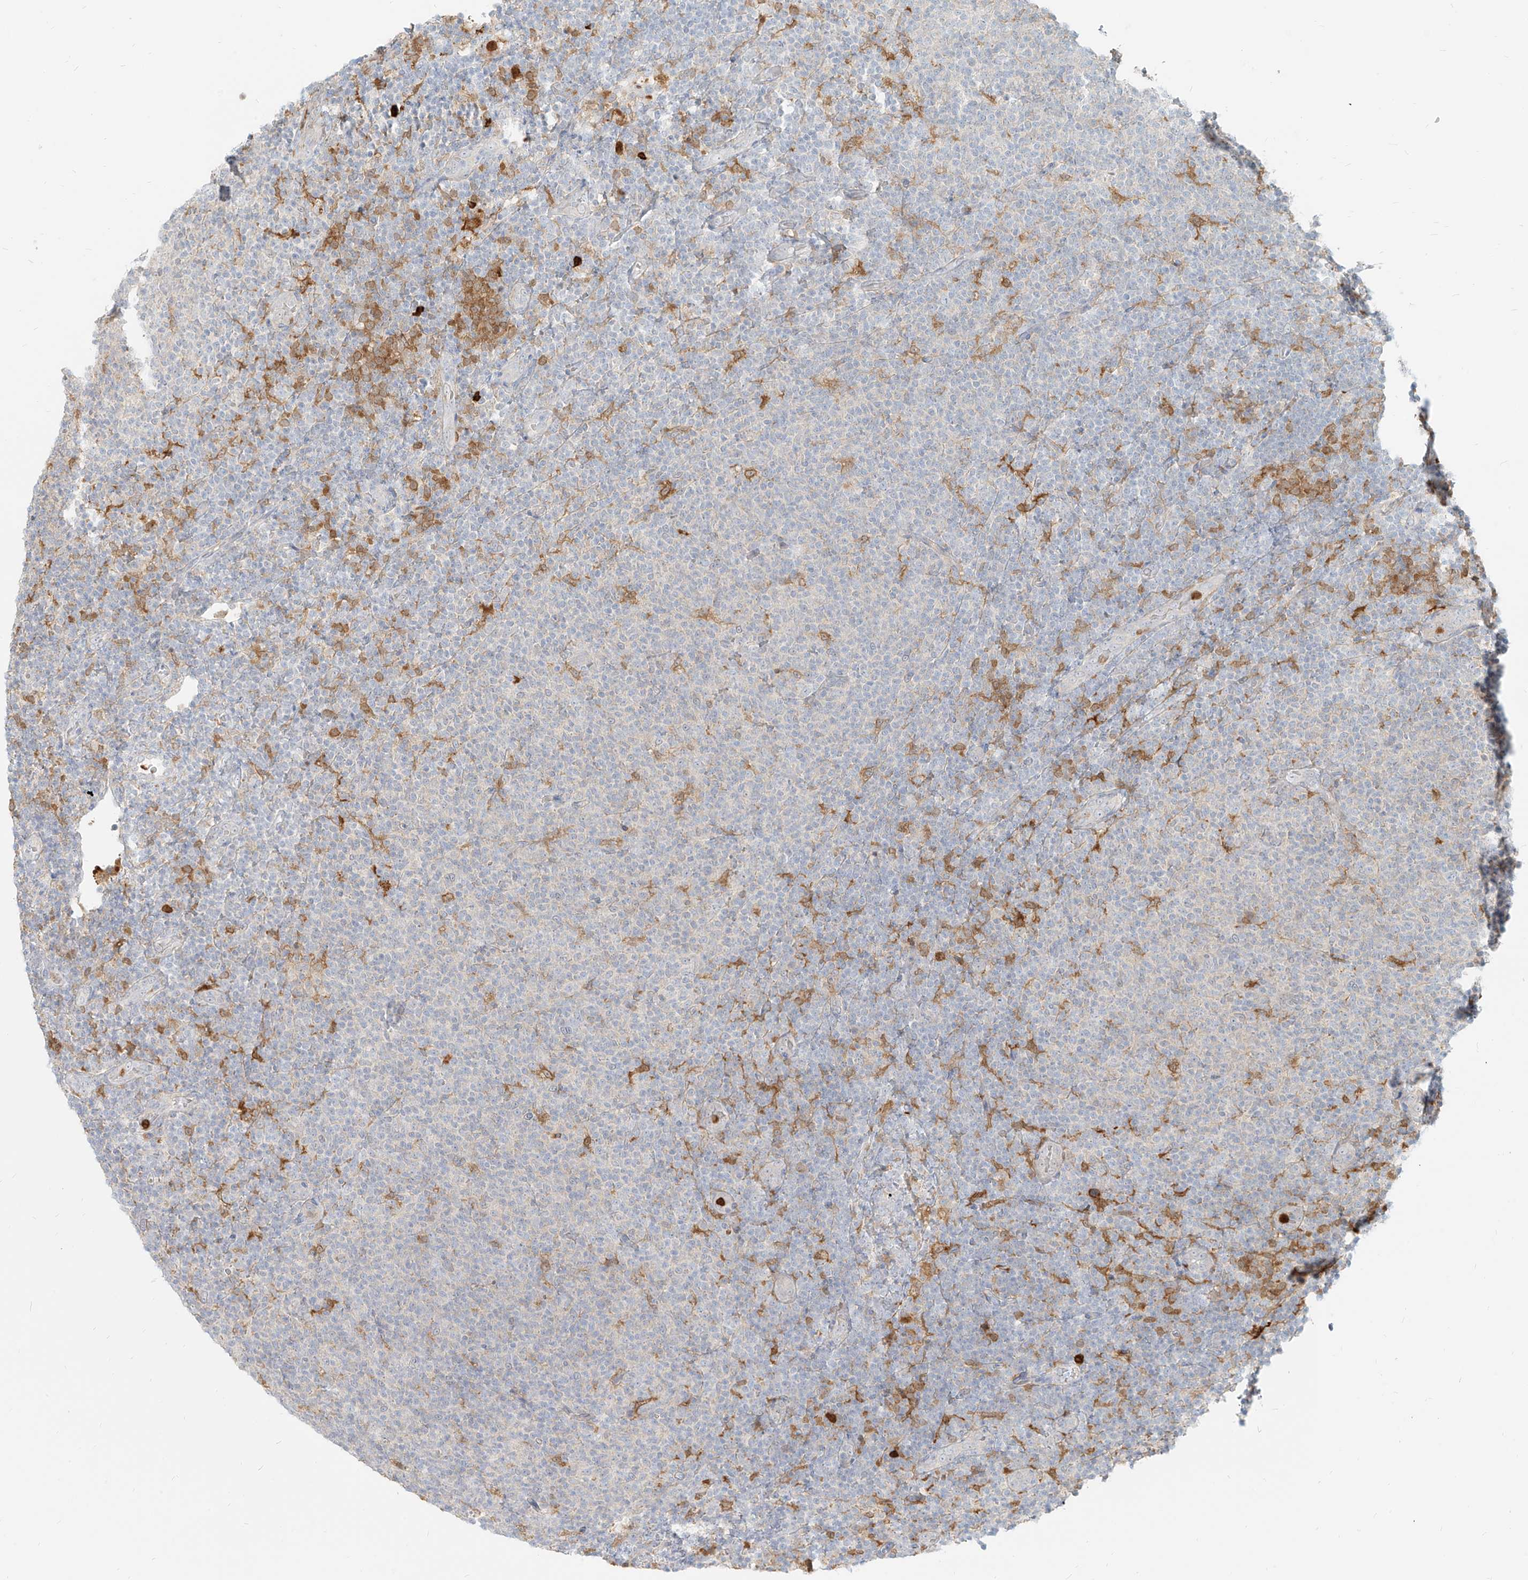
{"staining": {"intensity": "negative", "quantity": "none", "location": "none"}, "tissue": "lymphoma", "cell_type": "Tumor cells", "image_type": "cancer", "snomed": [{"axis": "morphology", "description": "Malignant lymphoma, non-Hodgkin's type, Low grade"}, {"axis": "topography", "description": "Lymph node"}], "caption": "The image exhibits no significant expression in tumor cells of lymphoma.", "gene": "PGD", "patient": {"sex": "male", "age": 66}}